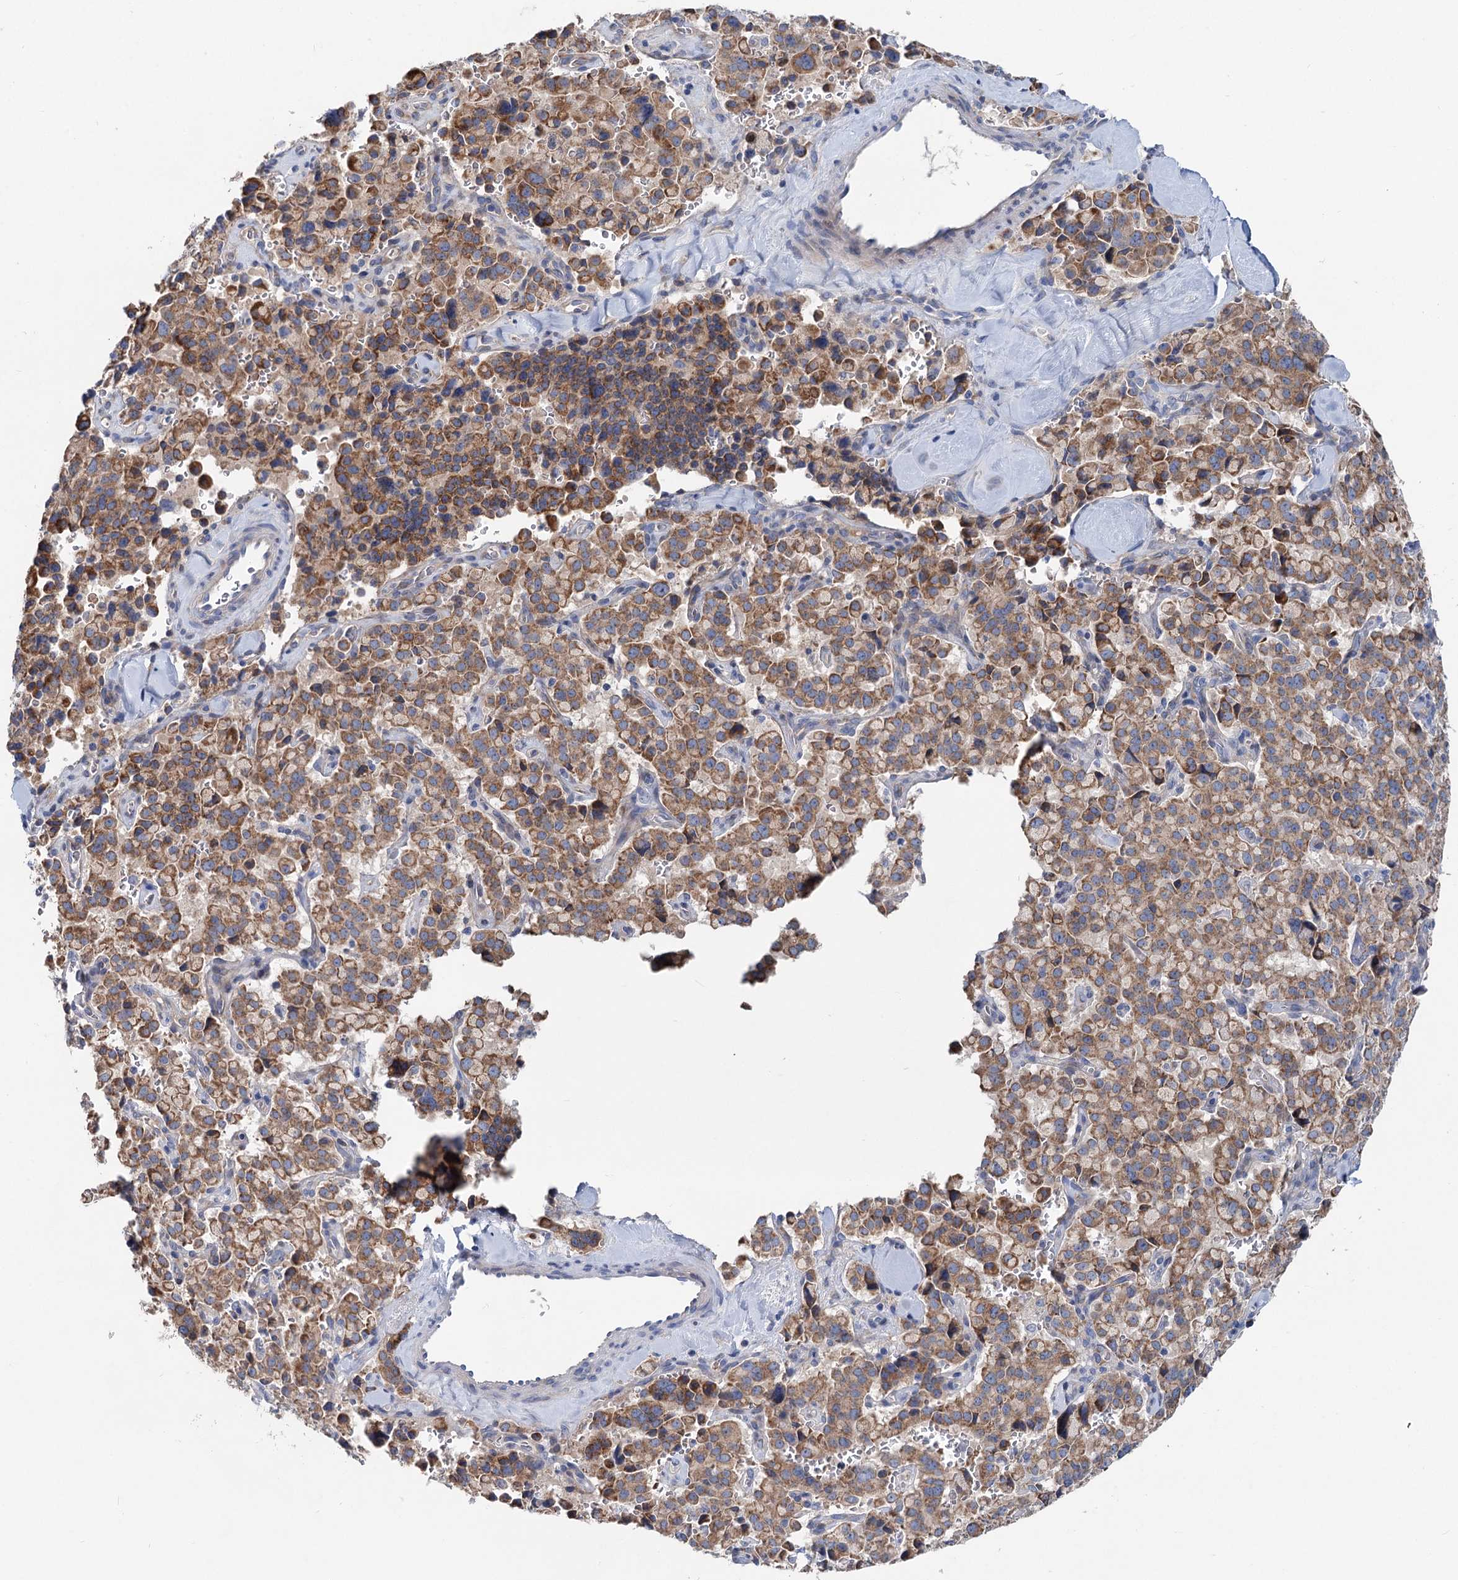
{"staining": {"intensity": "moderate", "quantity": ">75%", "location": "cytoplasmic/membranous"}, "tissue": "pancreatic cancer", "cell_type": "Tumor cells", "image_type": "cancer", "snomed": [{"axis": "morphology", "description": "Adenocarcinoma, NOS"}, {"axis": "topography", "description": "Pancreas"}], "caption": "IHC of pancreatic adenocarcinoma displays medium levels of moderate cytoplasmic/membranous expression in approximately >75% of tumor cells. Using DAB (brown) and hematoxylin (blue) stains, captured at high magnification using brightfield microscopy.", "gene": "CHDH", "patient": {"sex": "male", "age": 65}}